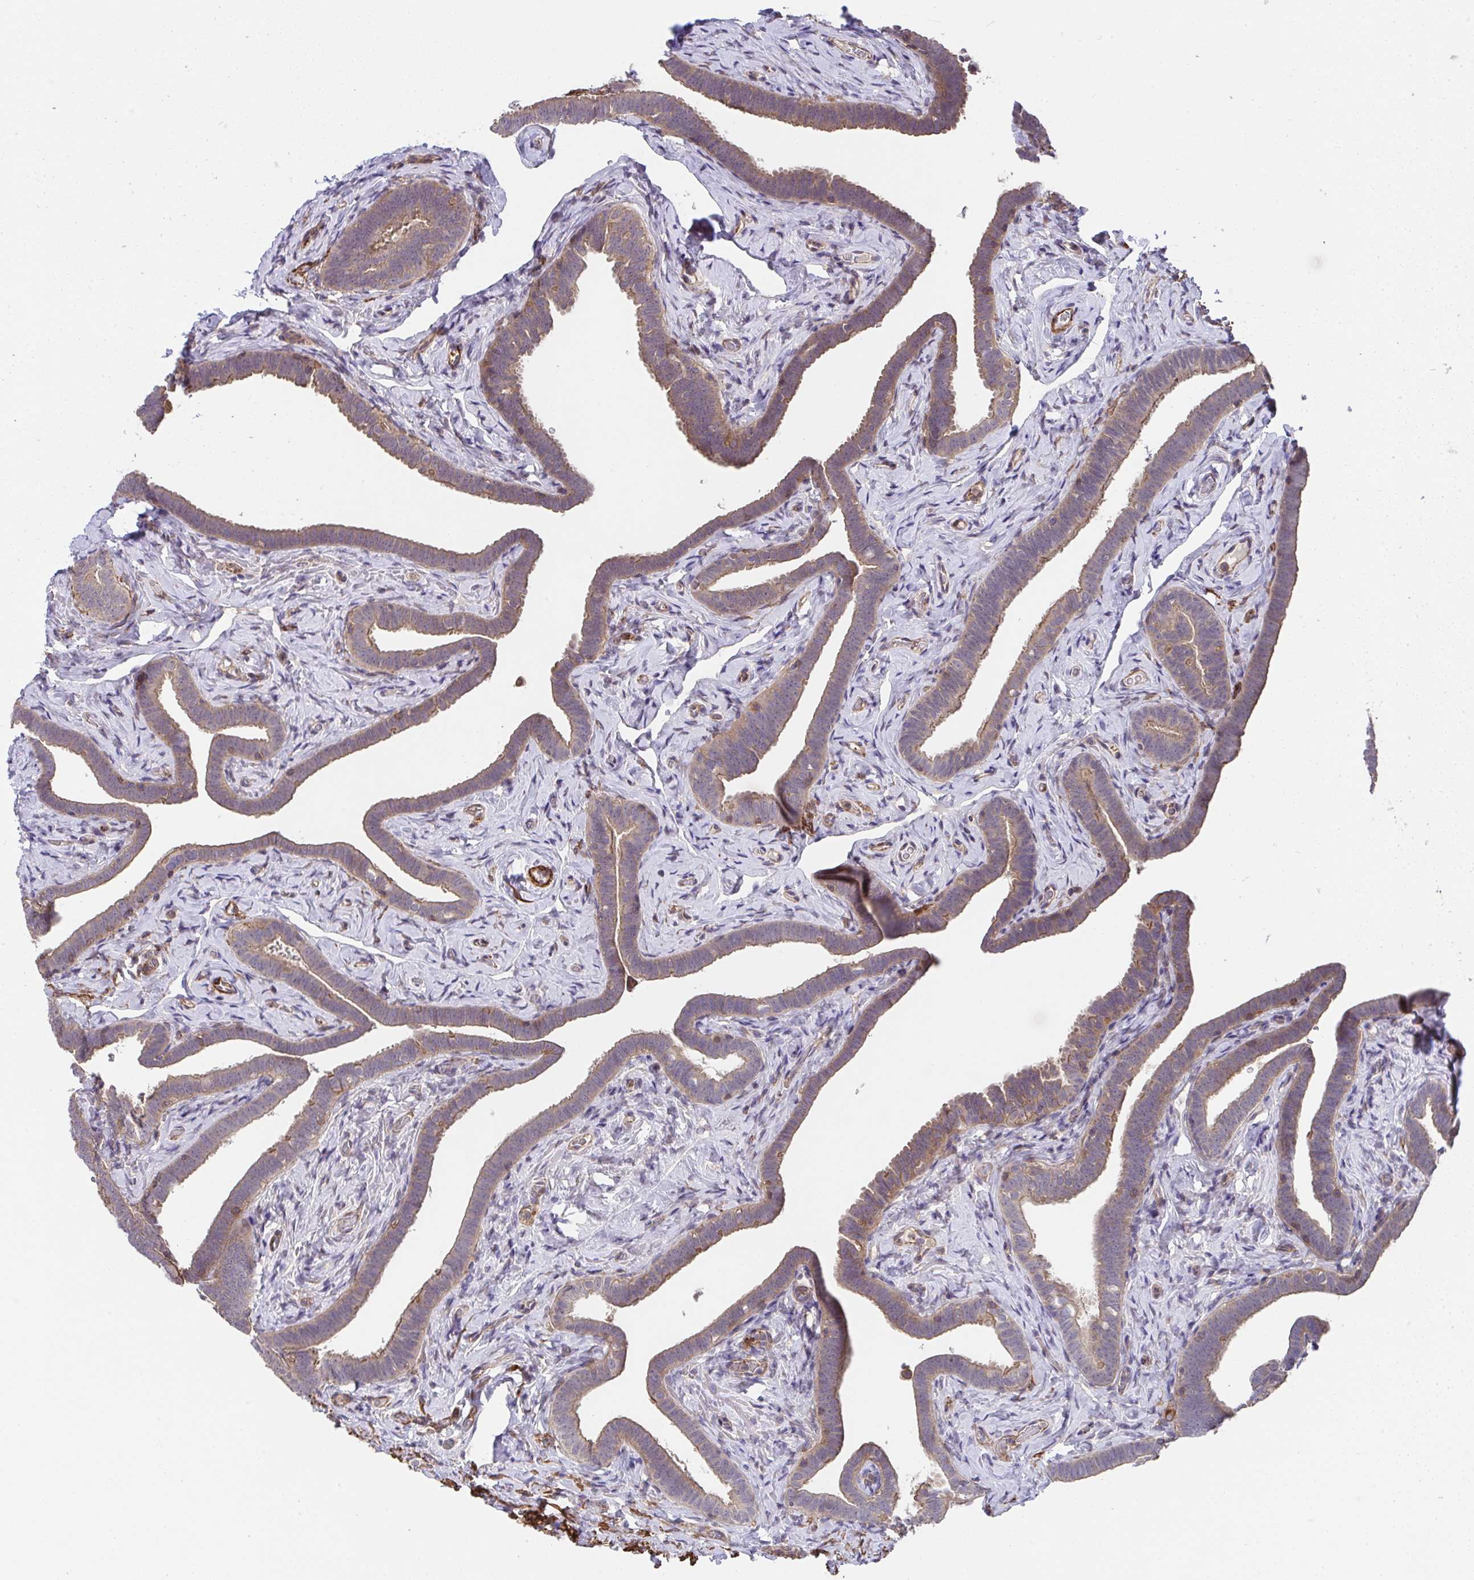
{"staining": {"intensity": "moderate", "quantity": ">75%", "location": "cytoplasmic/membranous"}, "tissue": "fallopian tube", "cell_type": "Glandular cells", "image_type": "normal", "snomed": [{"axis": "morphology", "description": "Normal tissue, NOS"}, {"axis": "topography", "description": "Fallopian tube"}], "caption": "This histopathology image shows IHC staining of normal human fallopian tube, with medium moderate cytoplasmic/membranous staining in approximately >75% of glandular cells.", "gene": "ZNF696", "patient": {"sex": "female", "age": 69}}